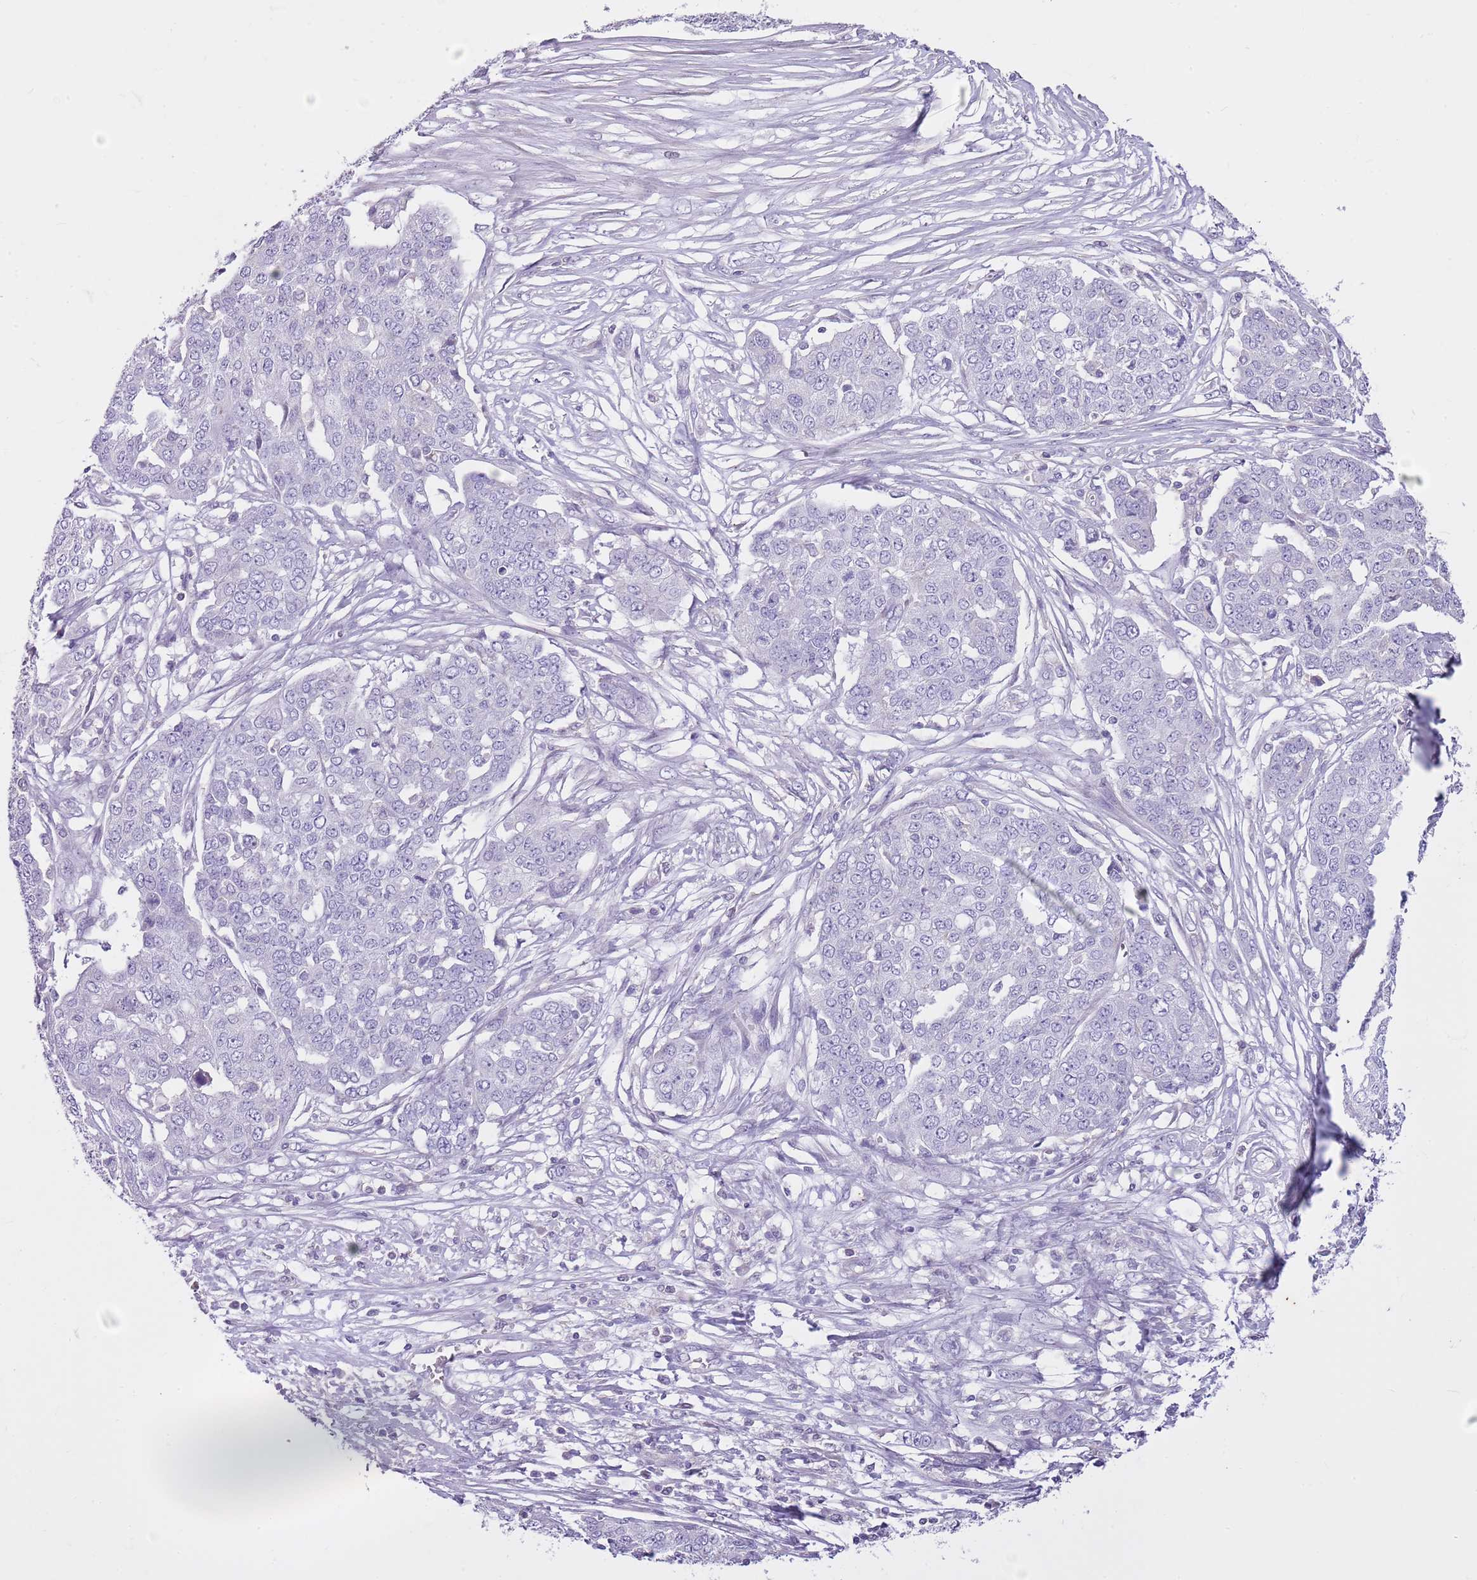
{"staining": {"intensity": "negative", "quantity": "none", "location": "none"}, "tissue": "ovarian cancer", "cell_type": "Tumor cells", "image_type": "cancer", "snomed": [{"axis": "morphology", "description": "Cystadenocarcinoma, serous, NOS"}, {"axis": "topography", "description": "Soft tissue"}, {"axis": "topography", "description": "Ovary"}], "caption": "Ovarian cancer was stained to show a protein in brown. There is no significant expression in tumor cells.", "gene": "CNPPD1", "patient": {"sex": "female", "age": 57}}